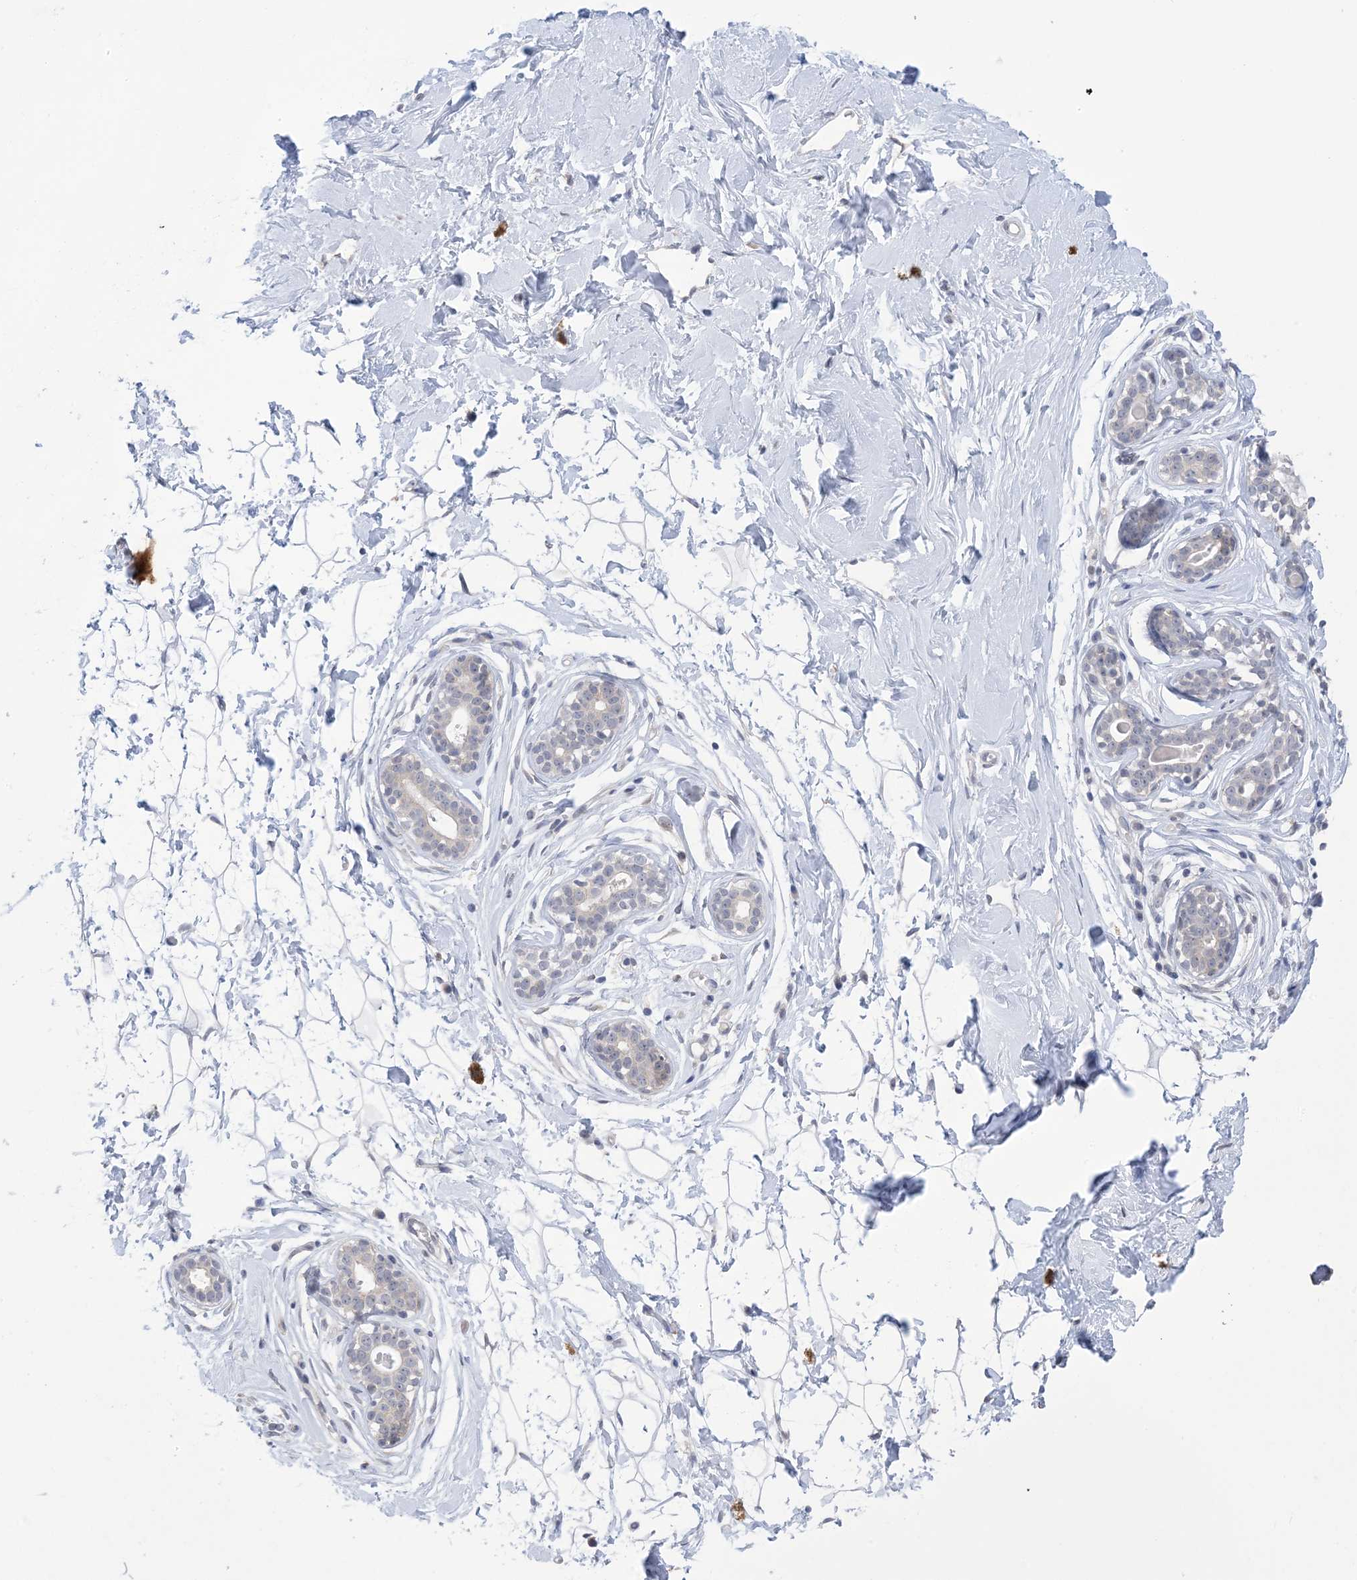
{"staining": {"intensity": "negative", "quantity": "none", "location": "none"}, "tissue": "breast", "cell_type": "Adipocytes", "image_type": "normal", "snomed": [{"axis": "morphology", "description": "Normal tissue, NOS"}, {"axis": "morphology", "description": "Adenoma, NOS"}, {"axis": "topography", "description": "Breast"}], "caption": "DAB (3,3'-diaminobenzidine) immunohistochemical staining of benign breast displays no significant positivity in adipocytes.", "gene": "TTYH1", "patient": {"sex": "female", "age": 23}}